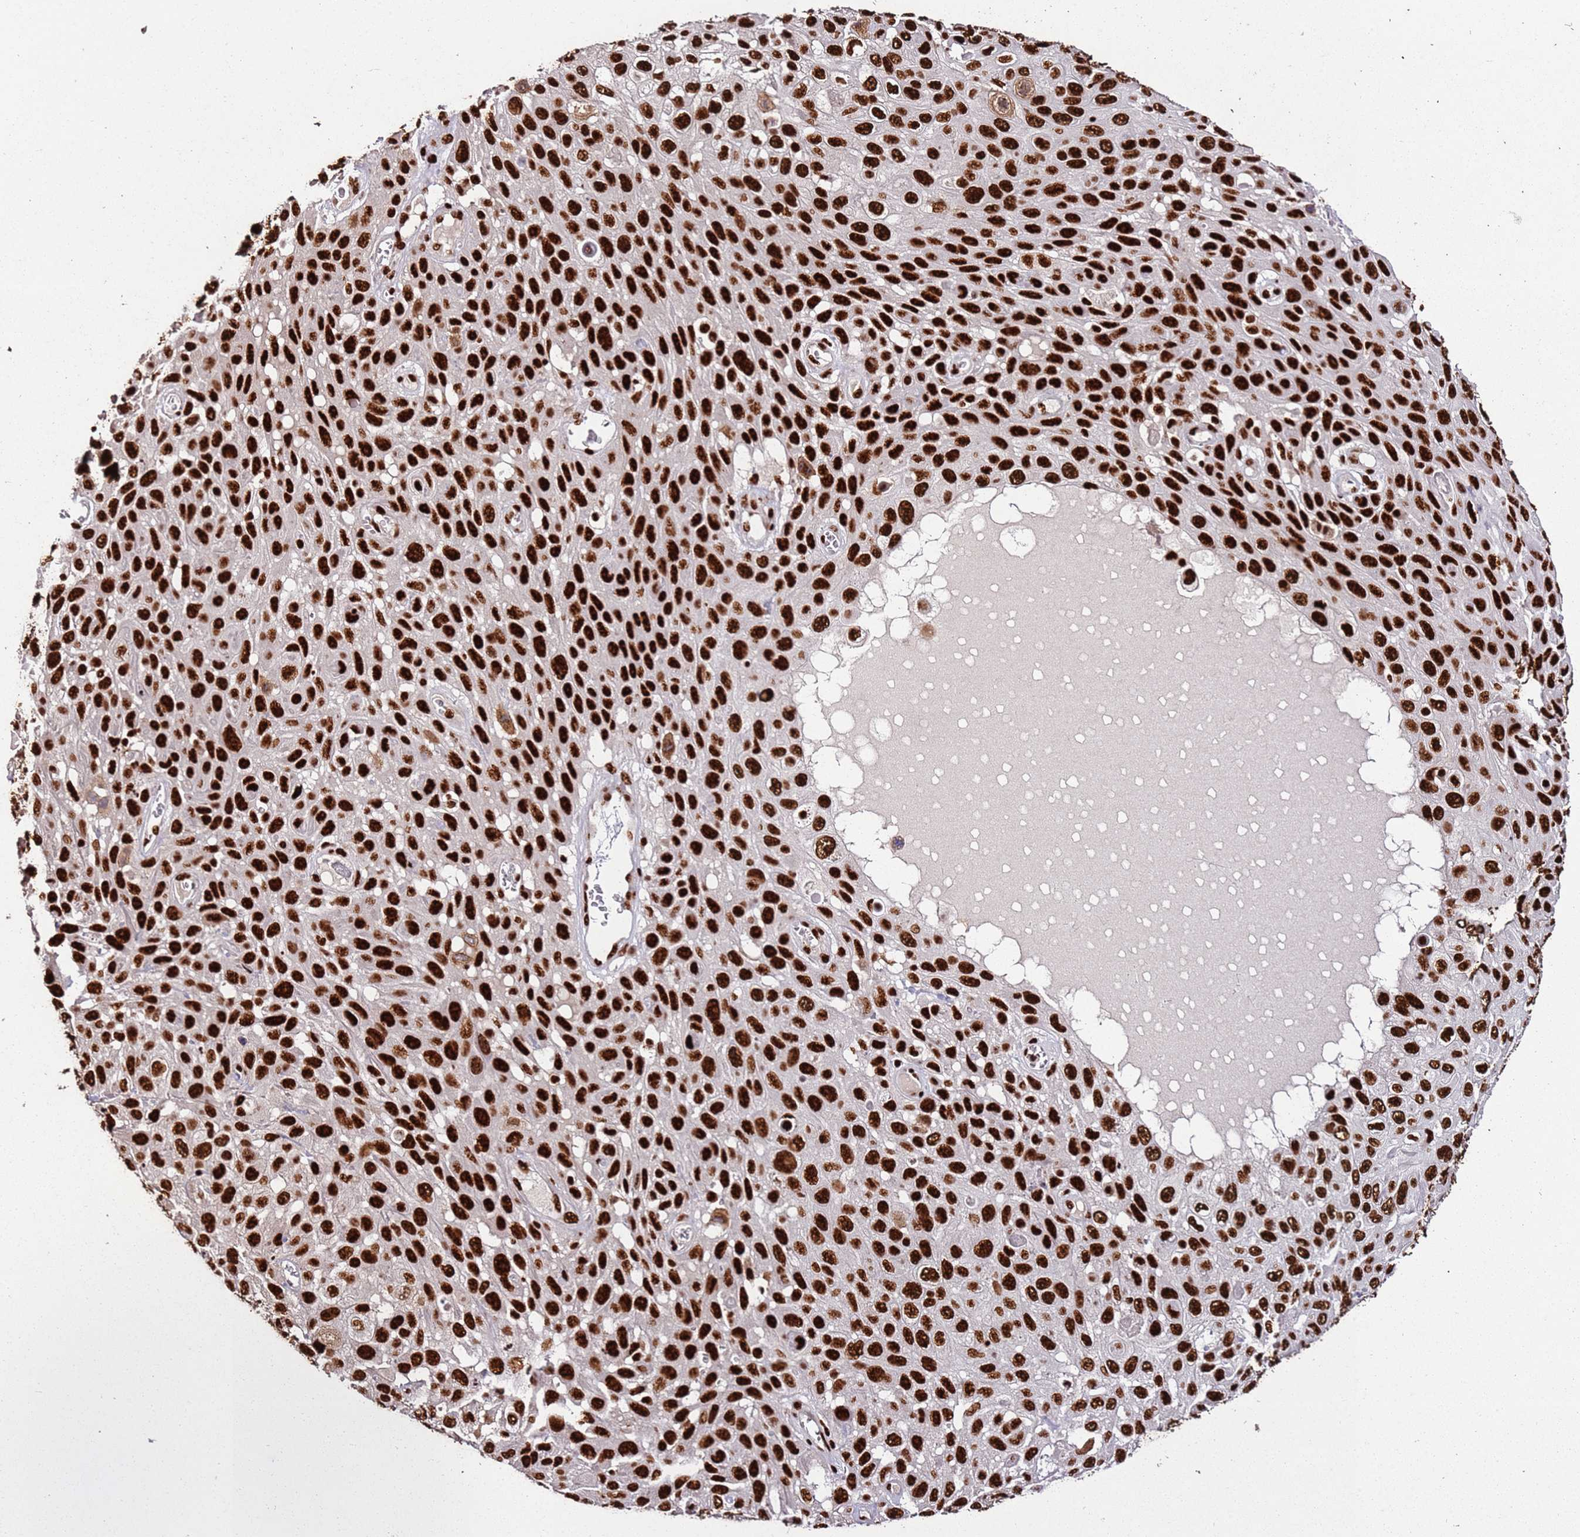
{"staining": {"intensity": "strong", "quantity": ">75%", "location": "nuclear"}, "tissue": "skin cancer", "cell_type": "Tumor cells", "image_type": "cancer", "snomed": [{"axis": "morphology", "description": "Squamous cell carcinoma, NOS"}, {"axis": "topography", "description": "Skin"}], "caption": "Protein analysis of skin cancer (squamous cell carcinoma) tissue exhibits strong nuclear positivity in about >75% of tumor cells.", "gene": "C6orf226", "patient": {"sex": "male", "age": 82}}